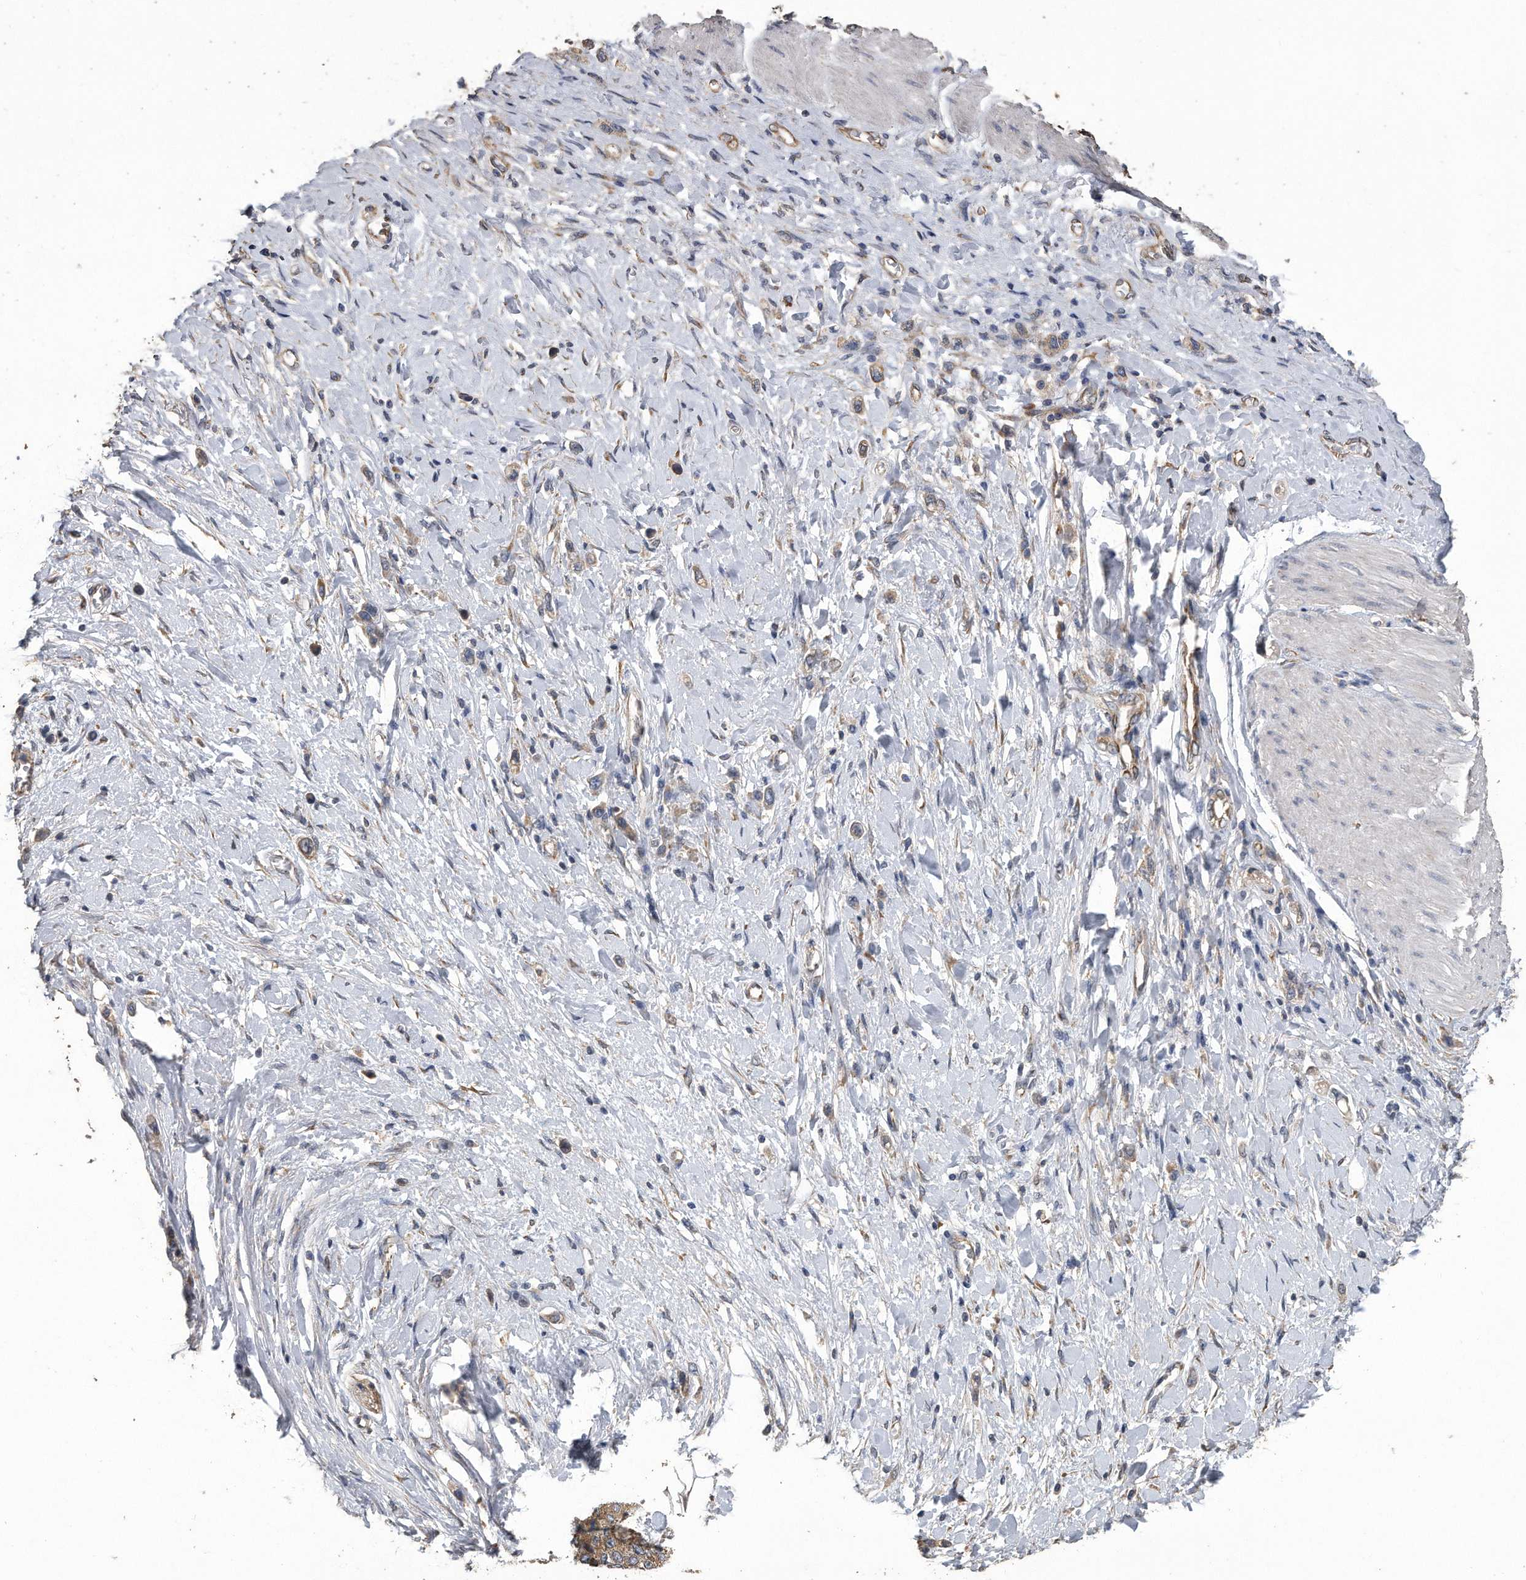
{"staining": {"intensity": "weak", "quantity": ">75%", "location": "cytoplasmic/membranous"}, "tissue": "stomach cancer", "cell_type": "Tumor cells", "image_type": "cancer", "snomed": [{"axis": "morphology", "description": "Adenocarcinoma, NOS"}, {"axis": "topography", "description": "Stomach"}], "caption": "Adenocarcinoma (stomach) tissue exhibits weak cytoplasmic/membranous positivity in approximately >75% of tumor cells, visualized by immunohistochemistry. The staining was performed using DAB (3,3'-diaminobenzidine), with brown indicating positive protein expression. Nuclei are stained blue with hematoxylin.", "gene": "PCLO", "patient": {"sex": "female", "age": 65}}